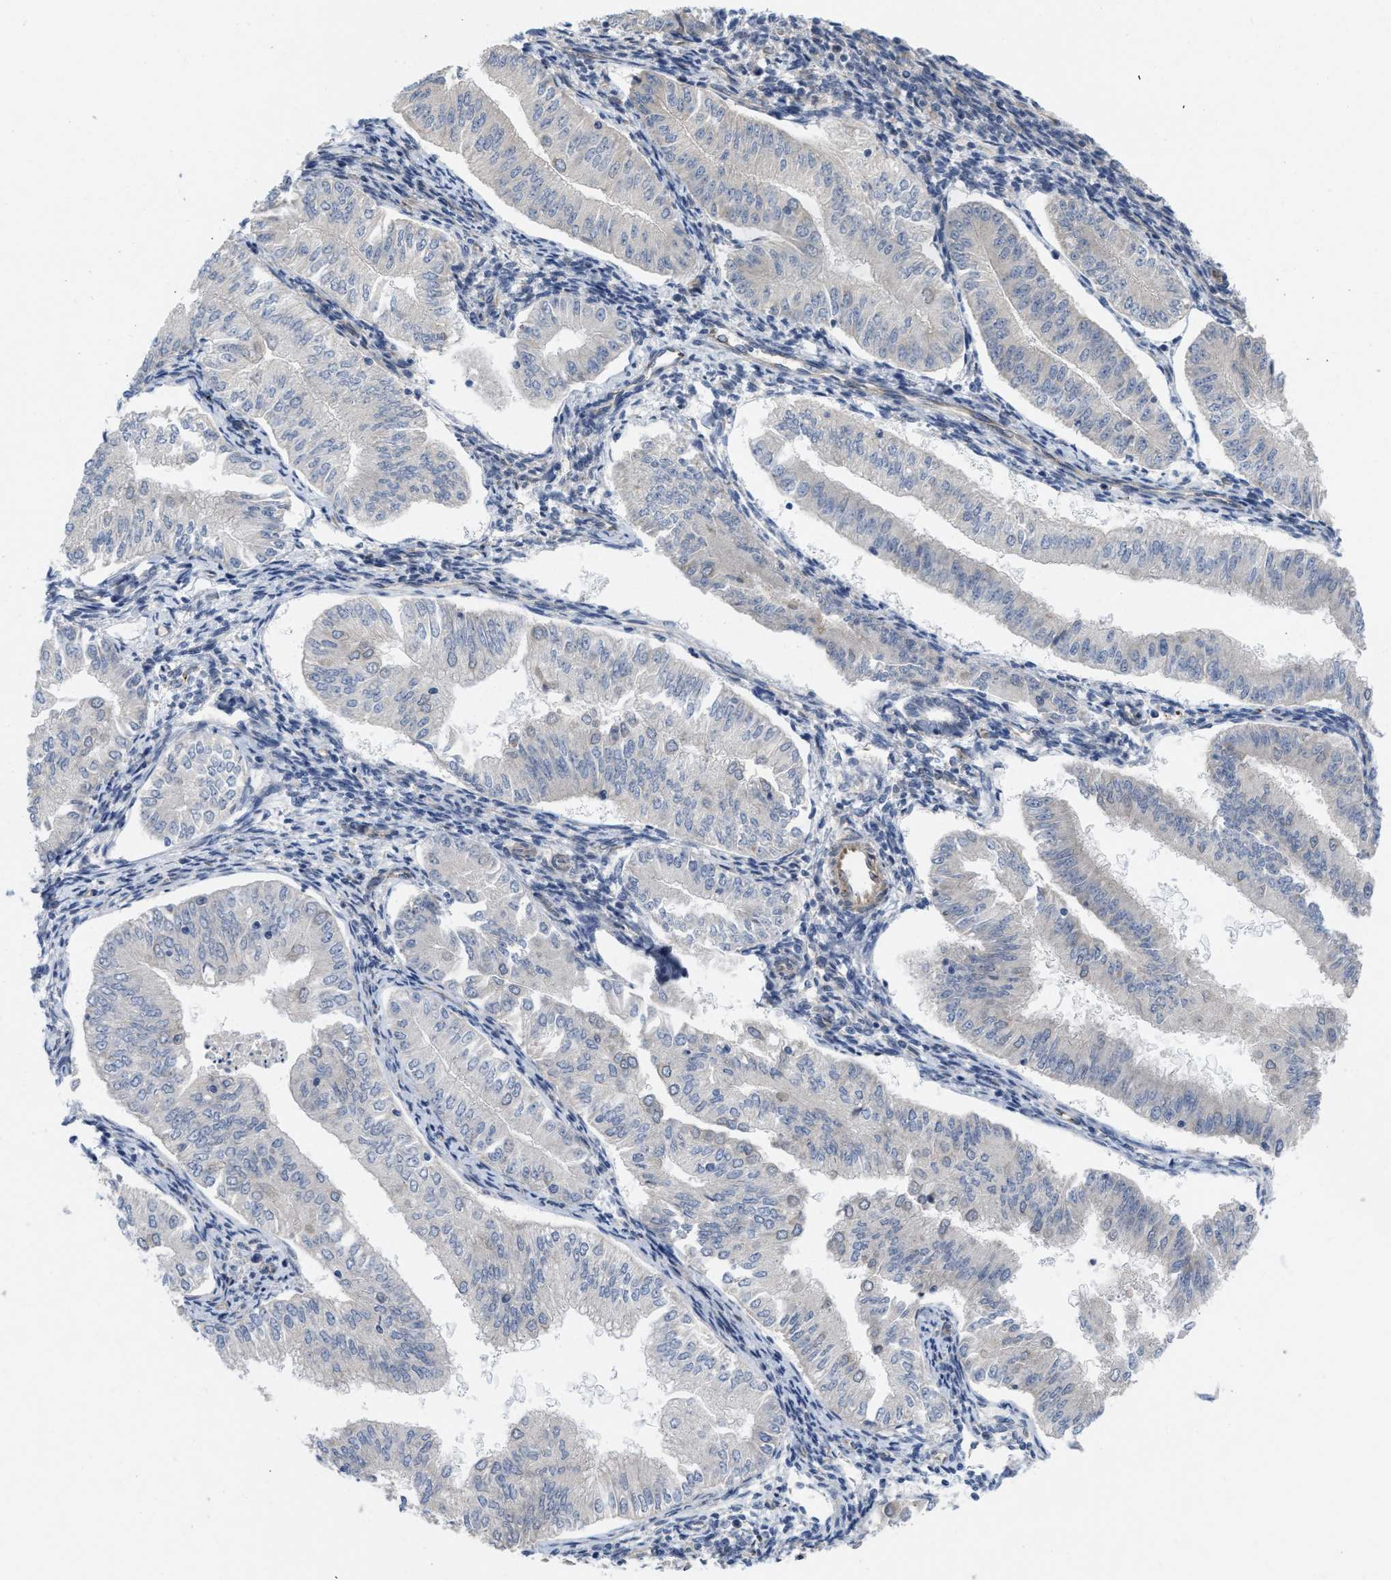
{"staining": {"intensity": "negative", "quantity": "none", "location": "none"}, "tissue": "endometrial cancer", "cell_type": "Tumor cells", "image_type": "cancer", "snomed": [{"axis": "morphology", "description": "Normal tissue, NOS"}, {"axis": "morphology", "description": "Adenocarcinoma, NOS"}, {"axis": "topography", "description": "Endometrium"}], "caption": "DAB (3,3'-diaminobenzidine) immunohistochemical staining of human endometrial adenocarcinoma demonstrates no significant positivity in tumor cells. The staining was performed using DAB to visualize the protein expression in brown, while the nuclei were stained in blue with hematoxylin (Magnification: 20x).", "gene": "EOGT", "patient": {"sex": "female", "age": 53}}